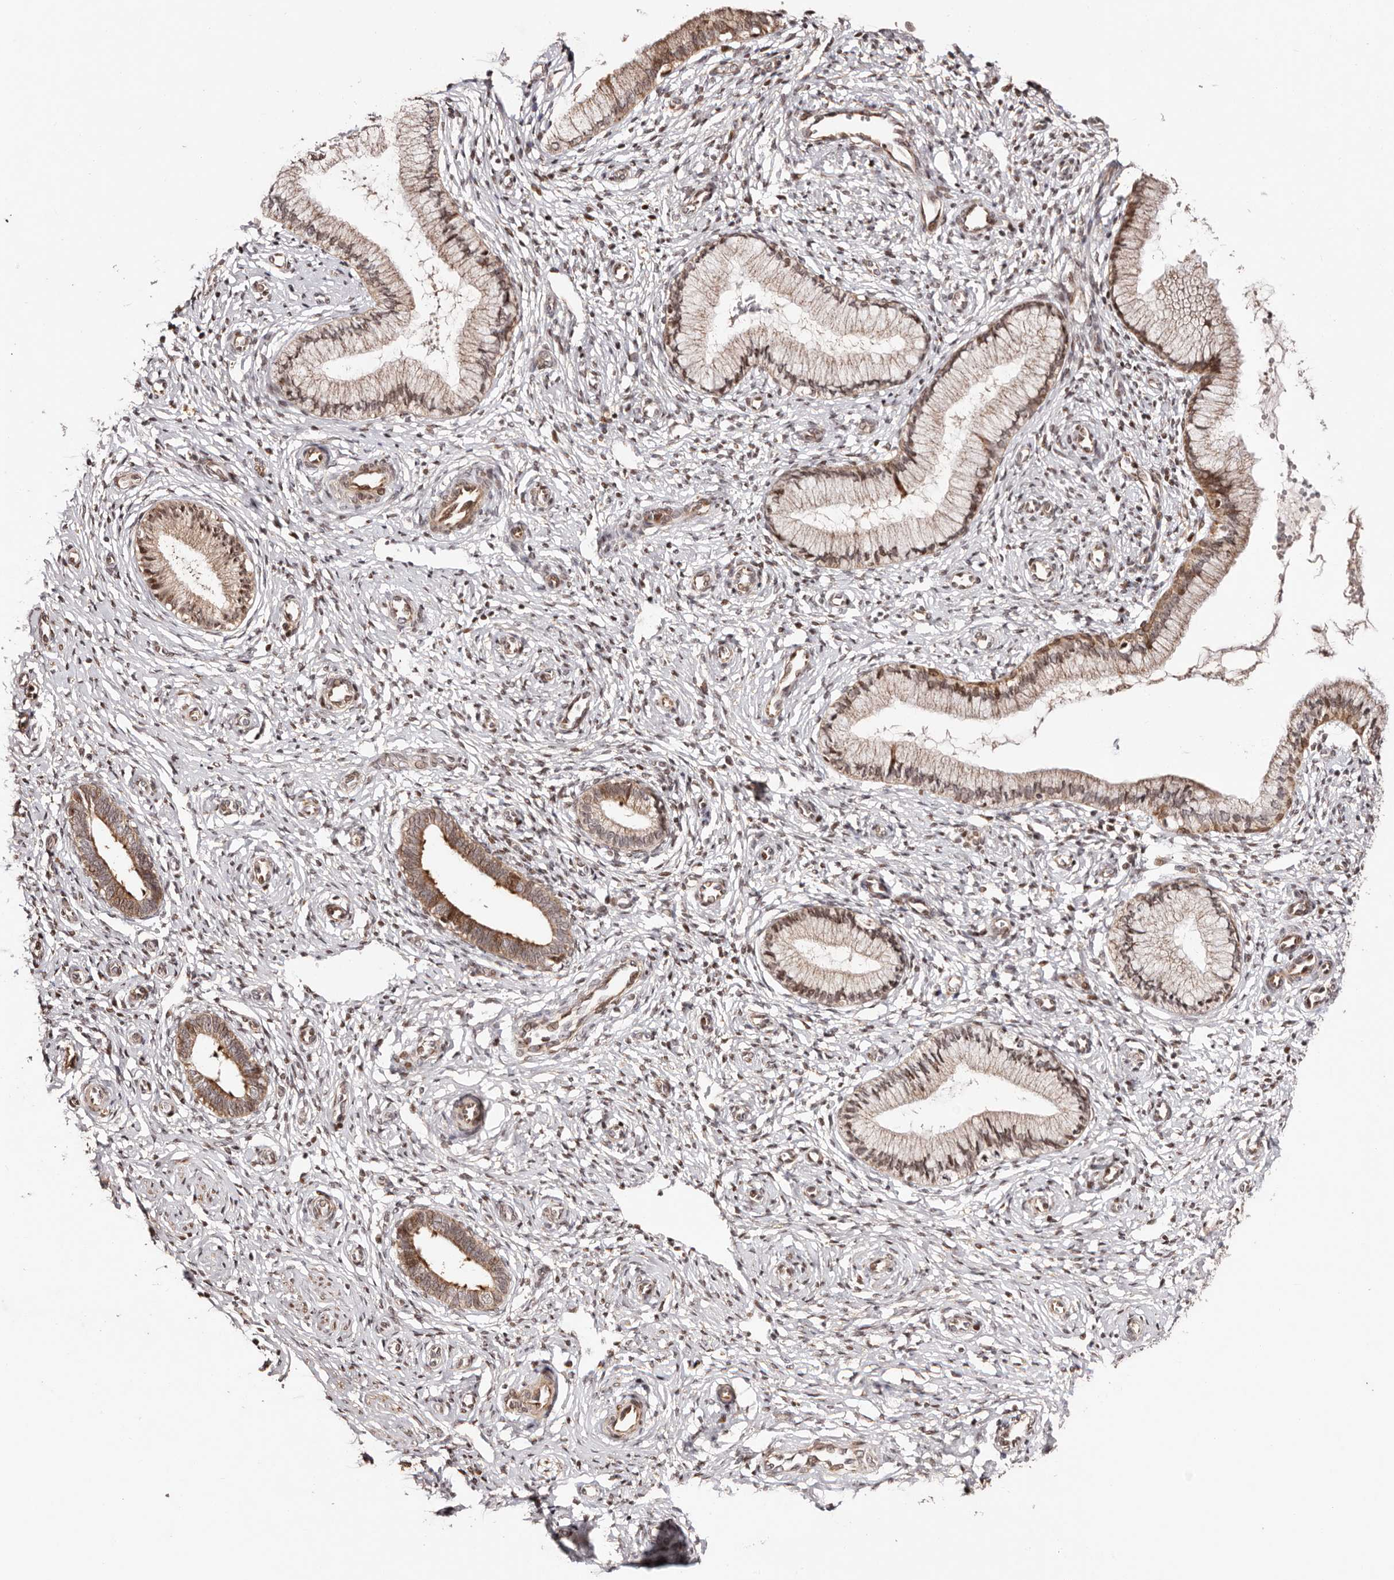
{"staining": {"intensity": "moderate", "quantity": ">75%", "location": "cytoplasmic/membranous,nuclear"}, "tissue": "cervix", "cell_type": "Glandular cells", "image_type": "normal", "snomed": [{"axis": "morphology", "description": "Normal tissue, NOS"}, {"axis": "topography", "description": "Cervix"}], "caption": "IHC staining of benign cervix, which shows medium levels of moderate cytoplasmic/membranous,nuclear staining in about >75% of glandular cells indicating moderate cytoplasmic/membranous,nuclear protein positivity. The staining was performed using DAB (3,3'-diaminobenzidine) (brown) for protein detection and nuclei were counterstained in hematoxylin (blue).", "gene": "HIVEP3", "patient": {"sex": "female", "age": 27}}